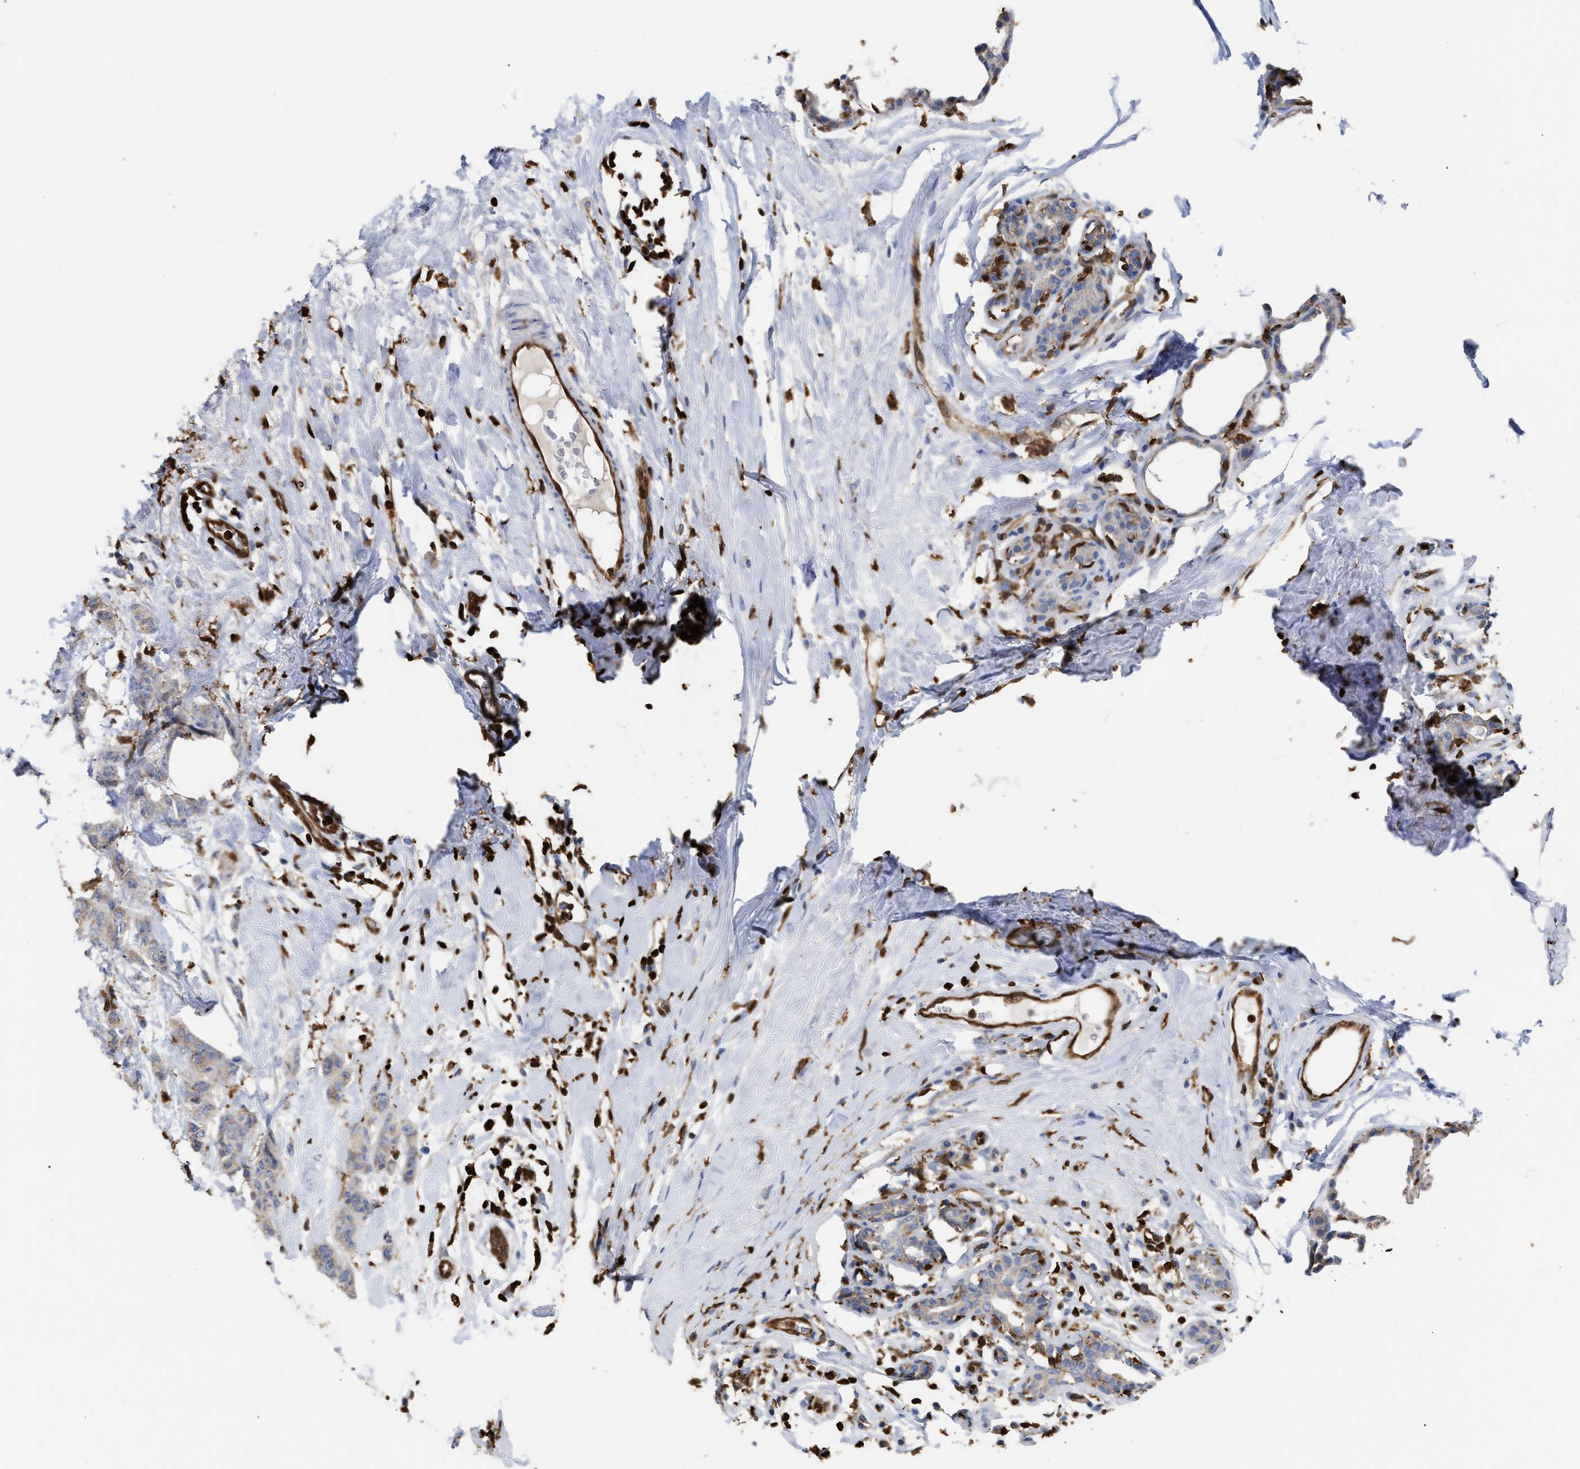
{"staining": {"intensity": "weak", "quantity": ">75%", "location": "cytoplasmic/membranous"}, "tissue": "breast cancer", "cell_type": "Tumor cells", "image_type": "cancer", "snomed": [{"axis": "morphology", "description": "Normal tissue, NOS"}, {"axis": "morphology", "description": "Duct carcinoma"}, {"axis": "topography", "description": "Breast"}], "caption": "IHC photomicrograph of breast invasive ductal carcinoma stained for a protein (brown), which shows low levels of weak cytoplasmic/membranous staining in about >75% of tumor cells.", "gene": "GIMAP4", "patient": {"sex": "female", "age": 40}}